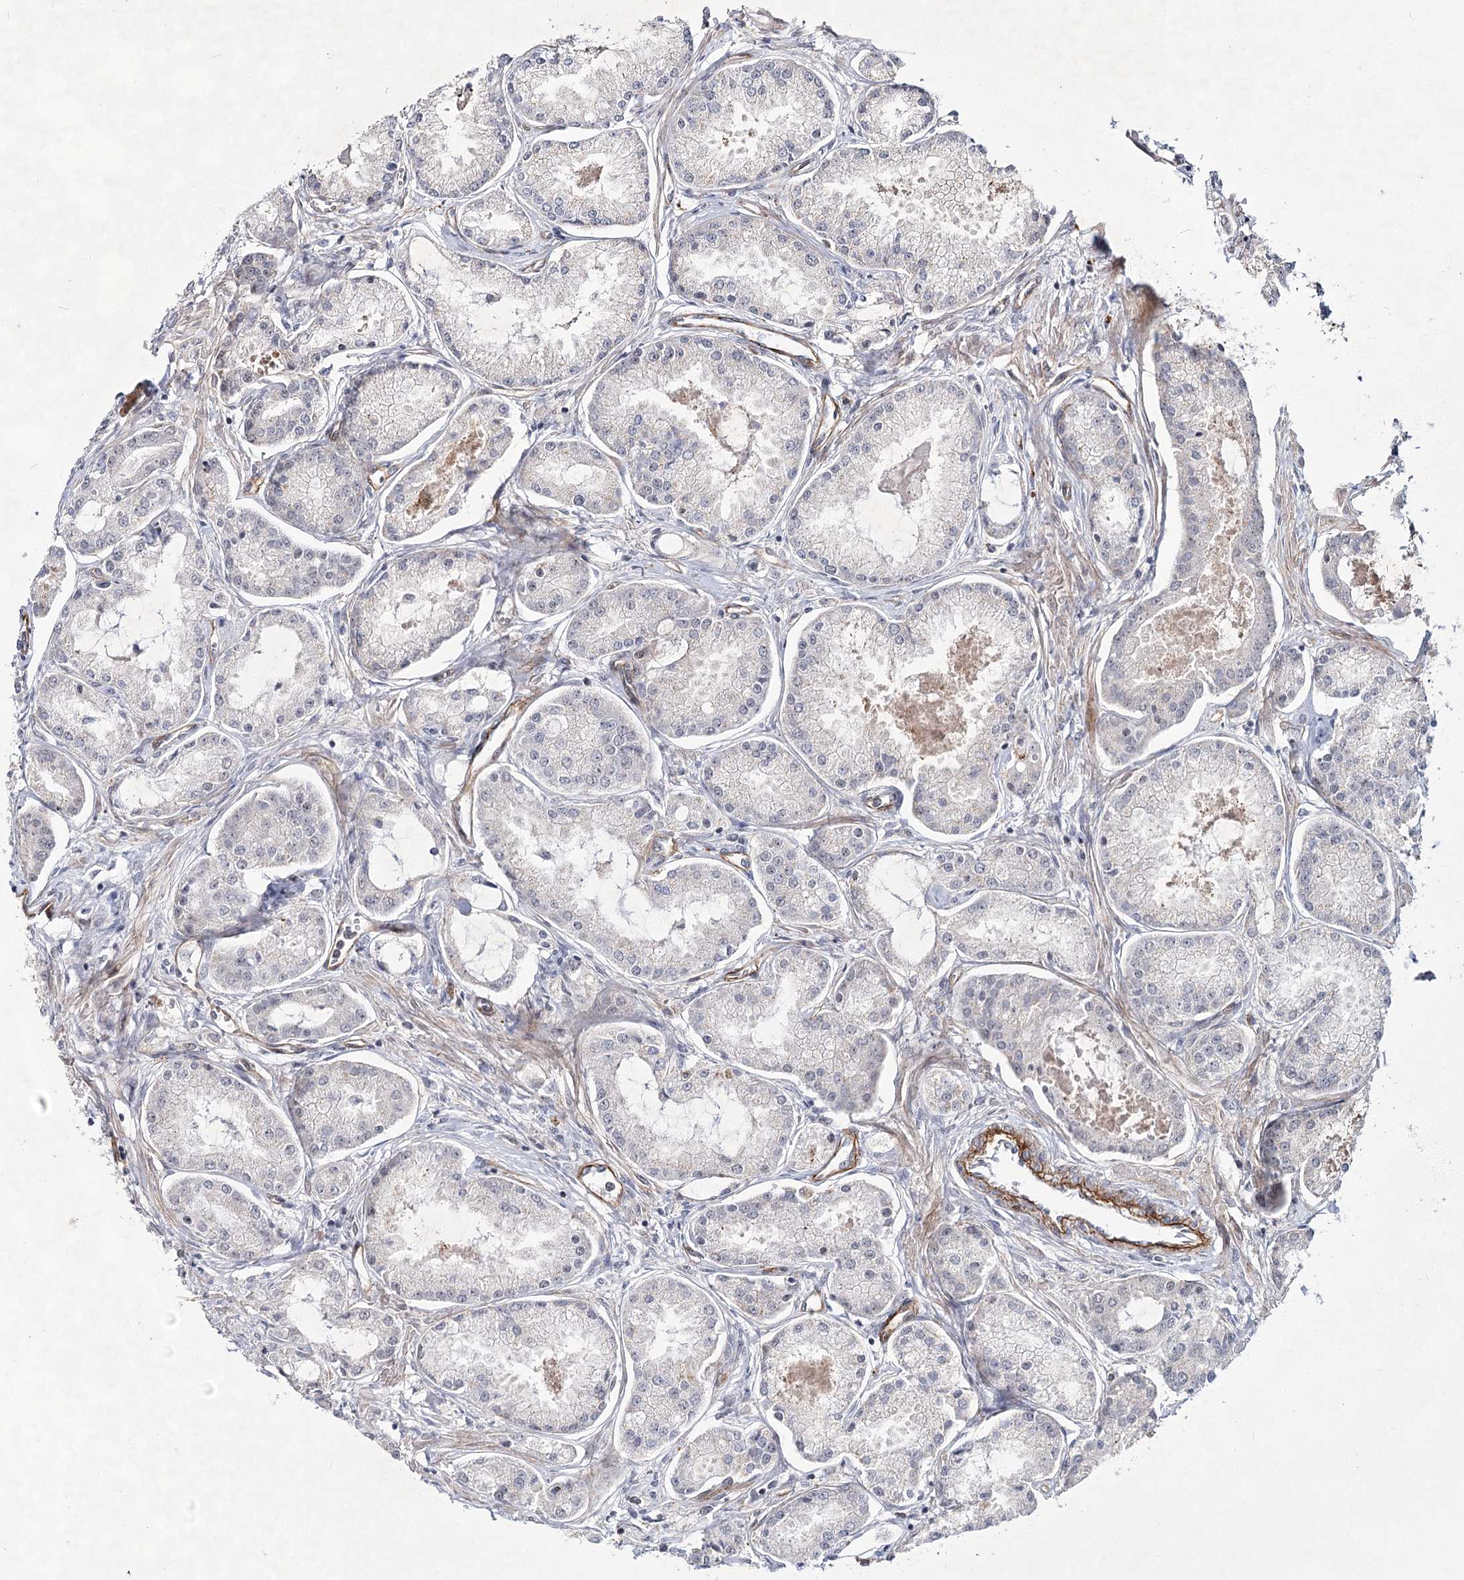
{"staining": {"intensity": "negative", "quantity": "none", "location": "none"}, "tissue": "prostate cancer", "cell_type": "Tumor cells", "image_type": "cancer", "snomed": [{"axis": "morphology", "description": "Adenocarcinoma, Low grade"}, {"axis": "topography", "description": "Prostate"}], "caption": "Tumor cells show no significant staining in prostate cancer.", "gene": "ATL2", "patient": {"sex": "male", "age": 68}}